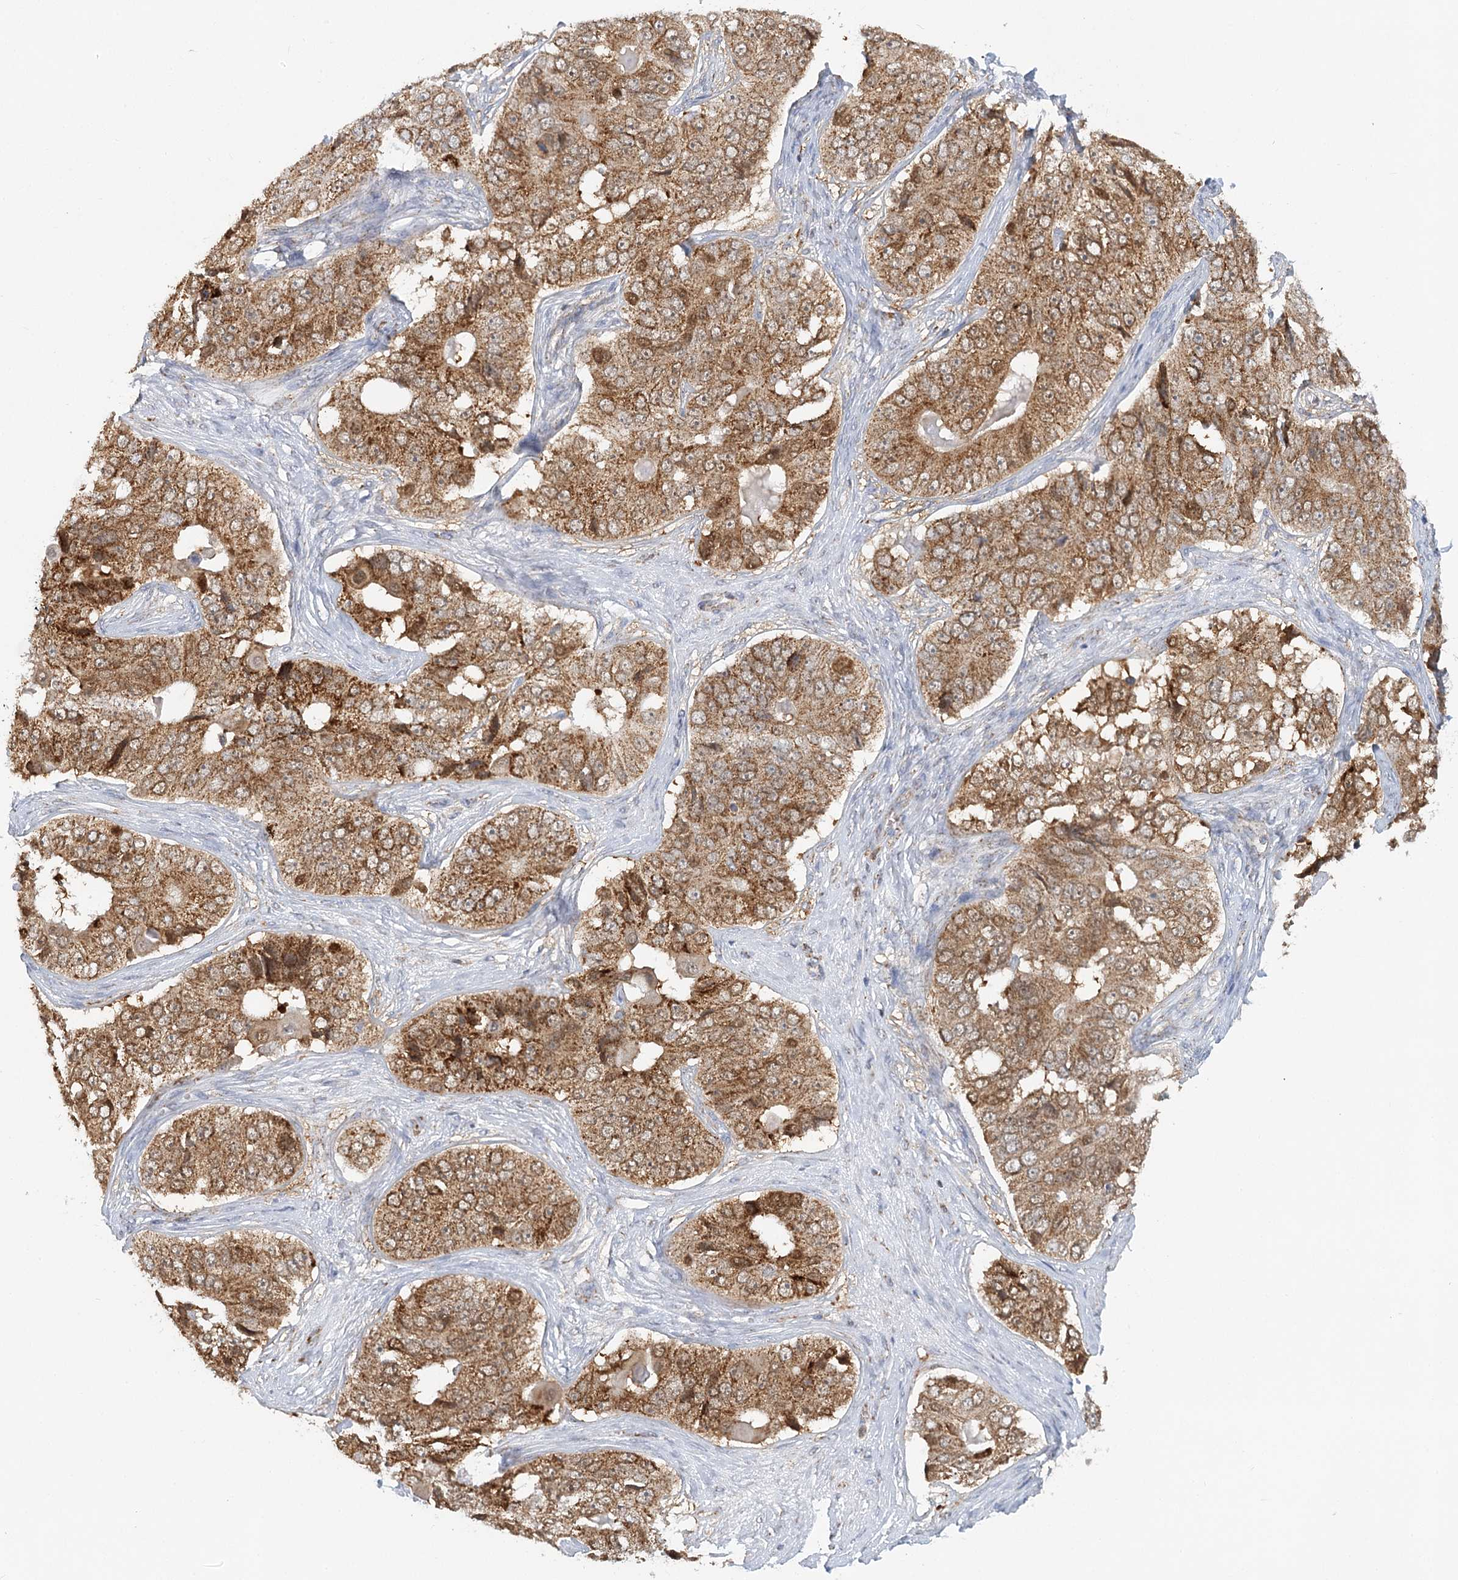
{"staining": {"intensity": "strong", "quantity": "25%-75%", "location": "cytoplasmic/membranous"}, "tissue": "ovarian cancer", "cell_type": "Tumor cells", "image_type": "cancer", "snomed": [{"axis": "morphology", "description": "Carcinoma, endometroid"}, {"axis": "topography", "description": "Ovary"}], "caption": "A brown stain labels strong cytoplasmic/membranous expression of a protein in ovarian endometroid carcinoma tumor cells.", "gene": "TAS1R1", "patient": {"sex": "female", "age": 51}}